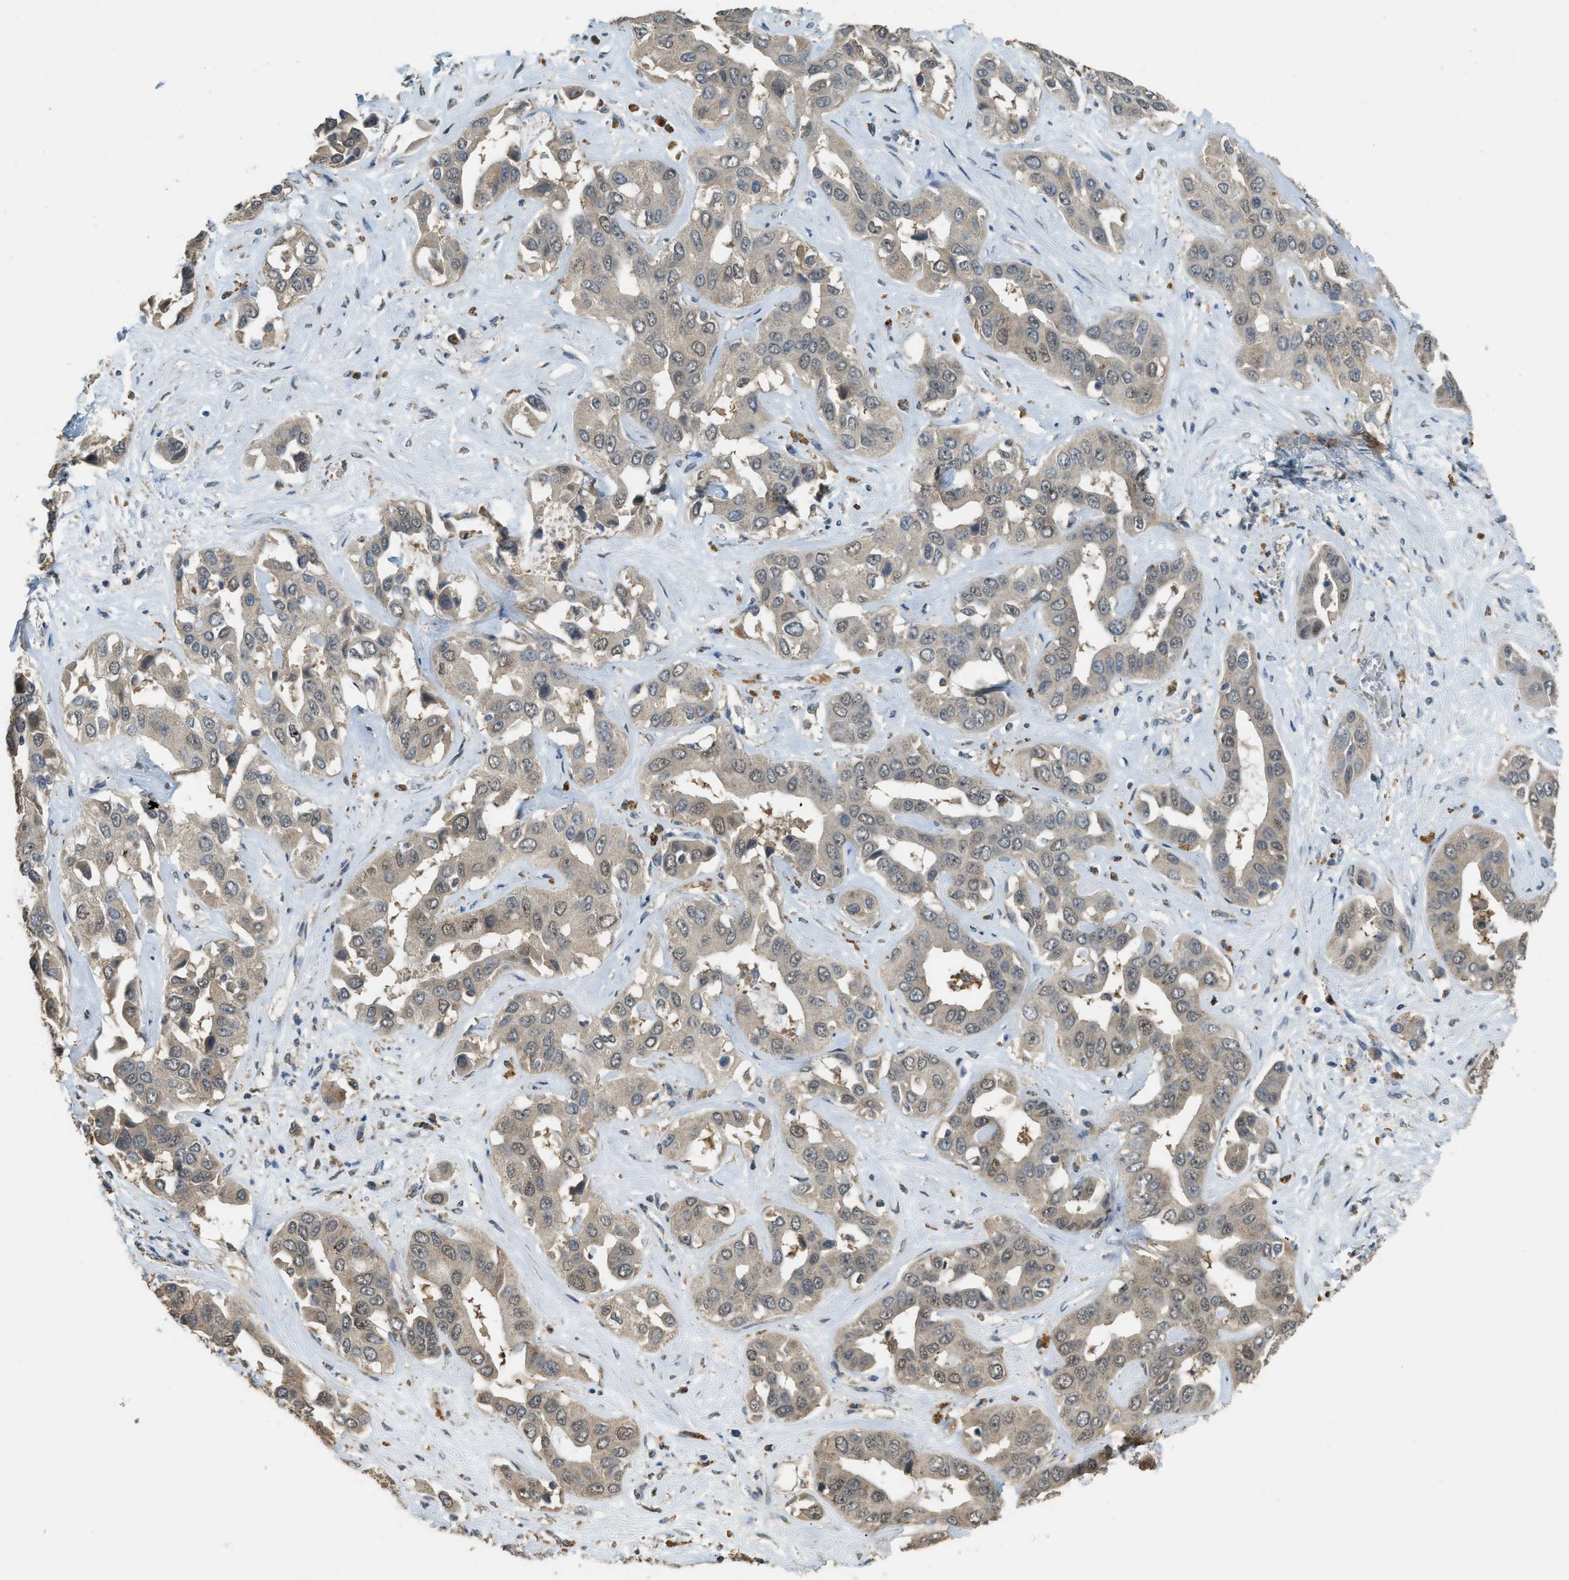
{"staining": {"intensity": "weak", "quantity": "25%-75%", "location": "cytoplasmic/membranous"}, "tissue": "liver cancer", "cell_type": "Tumor cells", "image_type": "cancer", "snomed": [{"axis": "morphology", "description": "Cholangiocarcinoma"}, {"axis": "topography", "description": "Liver"}], "caption": "Cholangiocarcinoma (liver) tissue exhibits weak cytoplasmic/membranous positivity in about 25%-75% of tumor cells", "gene": "IPO7", "patient": {"sex": "female", "age": 52}}